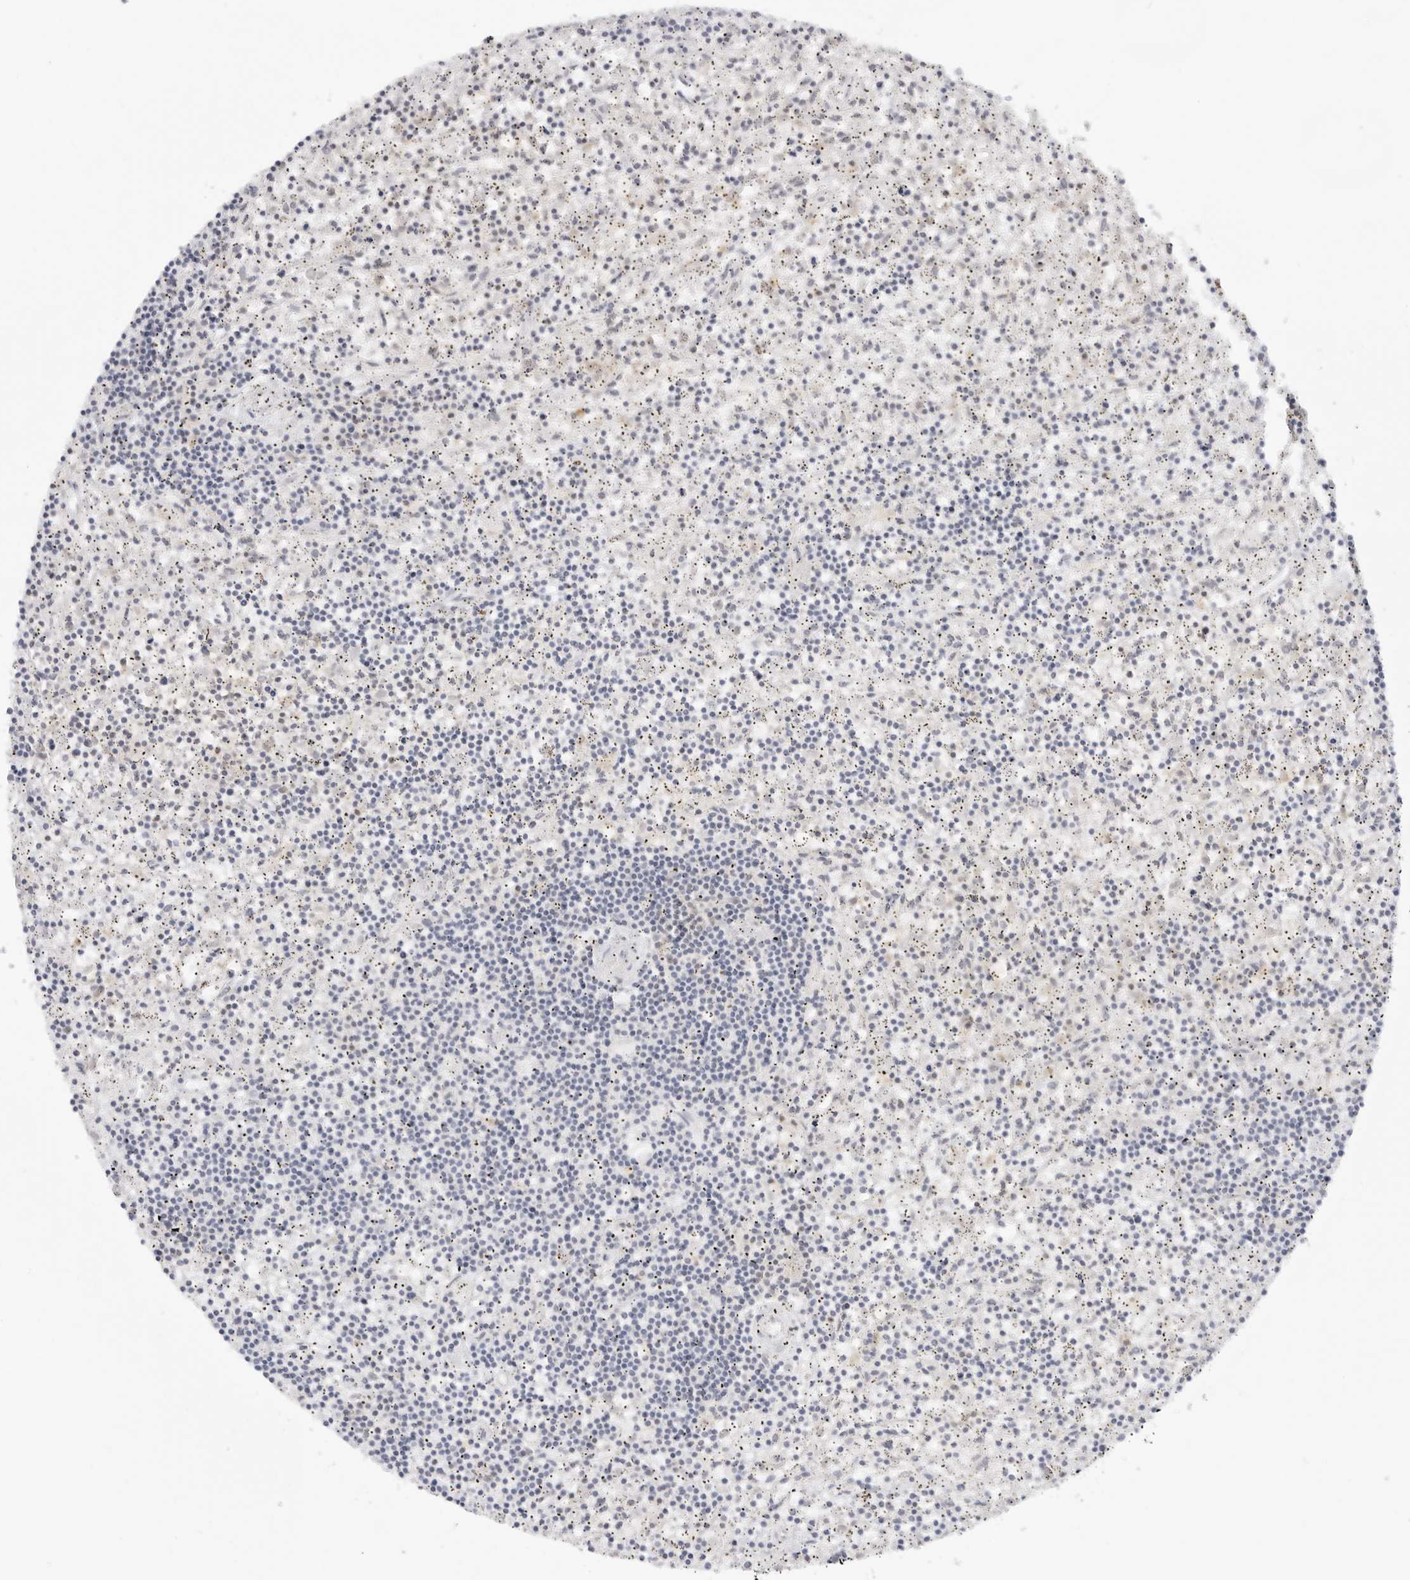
{"staining": {"intensity": "negative", "quantity": "none", "location": "none"}, "tissue": "lymphoma", "cell_type": "Tumor cells", "image_type": "cancer", "snomed": [{"axis": "morphology", "description": "Malignant lymphoma, non-Hodgkin's type, Low grade"}, {"axis": "topography", "description": "Spleen"}], "caption": "High power microscopy photomicrograph of an immunohistochemistry (IHC) photomicrograph of lymphoma, revealing no significant staining in tumor cells.", "gene": "TNFRSF14", "patient": {"sex": "male", "age": 76}}